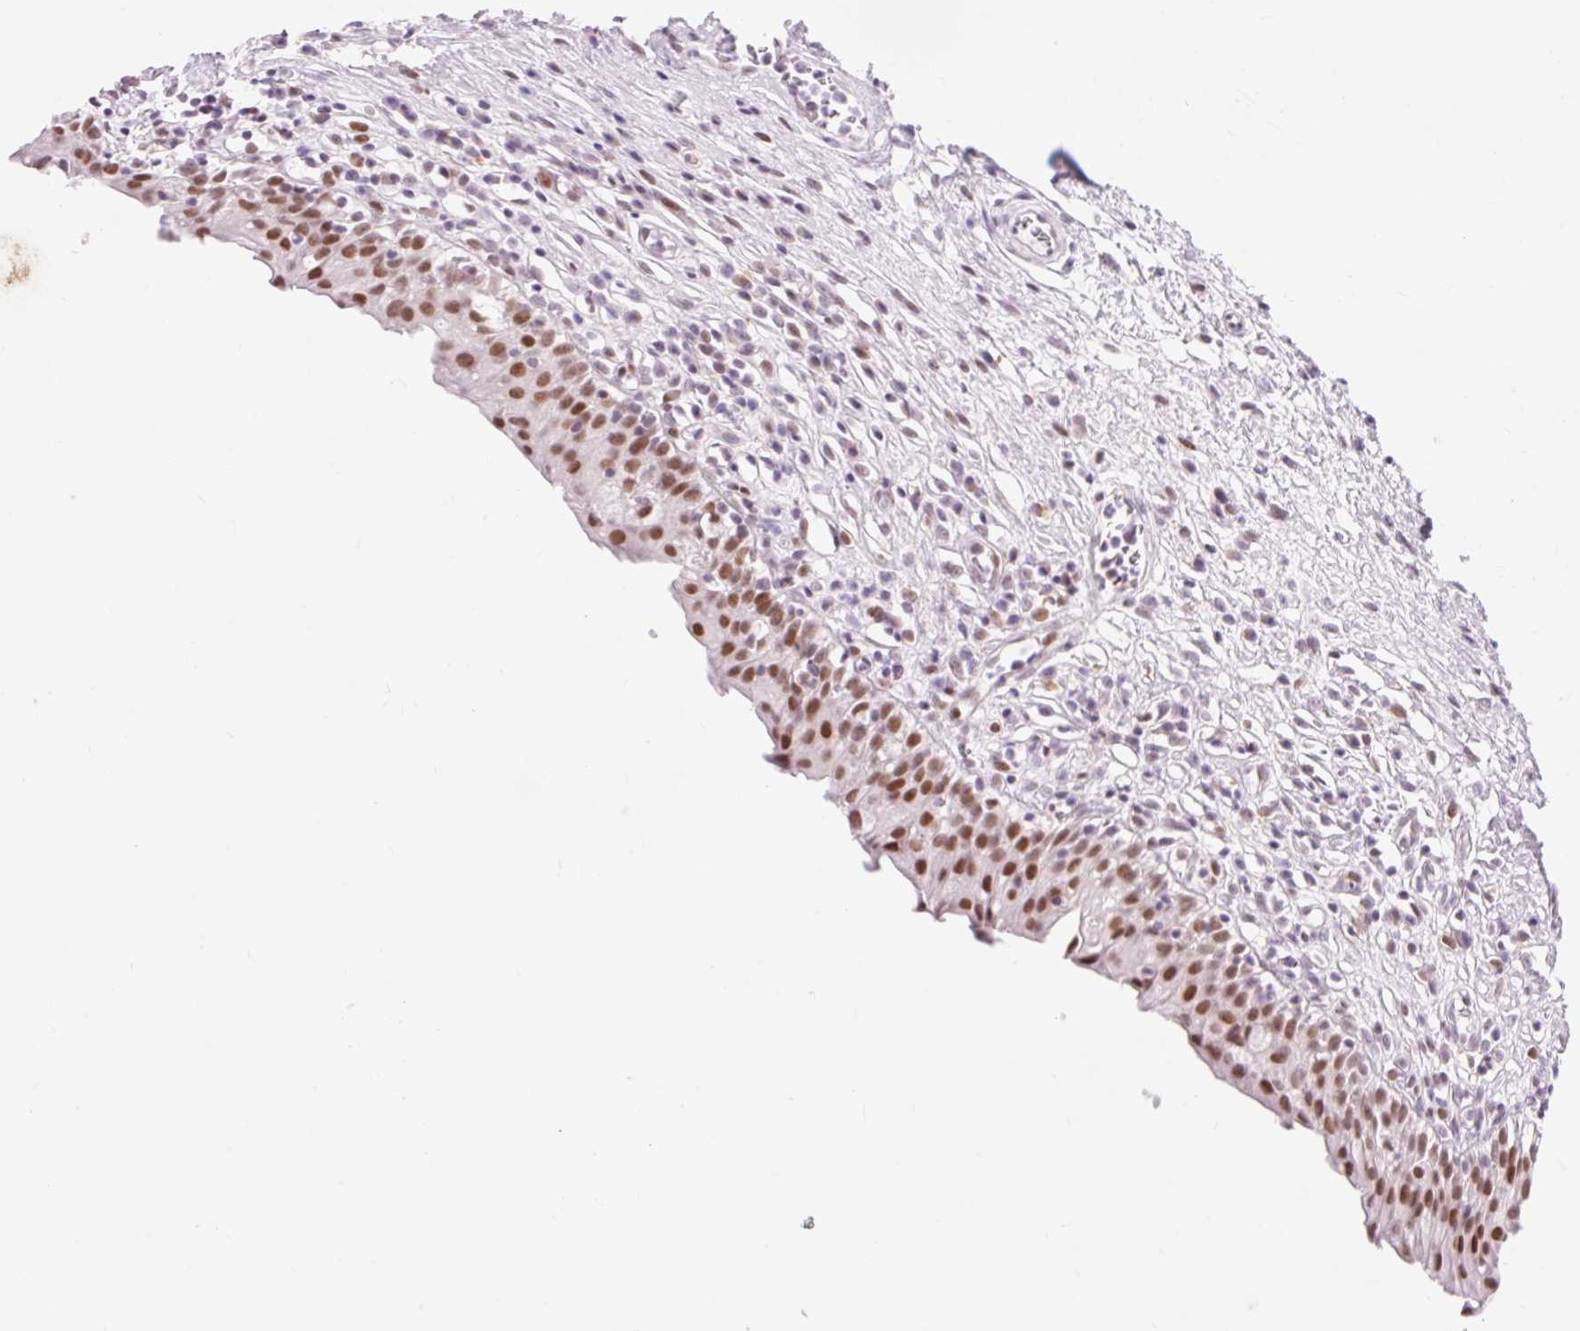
{"staining": {"intensity": "moderate", "quantity": ">75%", "location": "nuclear"}, "tissue": "urinary bladder", "cell_type": "Urothelial cells", "image_type": "normal", "snomed": [{"axis": "morphology", "description": "Normal tissue, NOS"}, {"axis": "morphology", "description": "Inflammation, NOS"}, {"axis": "topography", "description": "Urinary bladder"}], "caption": "Human urinary bladder stained for a protein (brown) reveals moderate nuclear positive expression in approximately >75% of urothelial cells.", "gene": "H2BW1", "patient": {"sex": "male", "age": 63}}